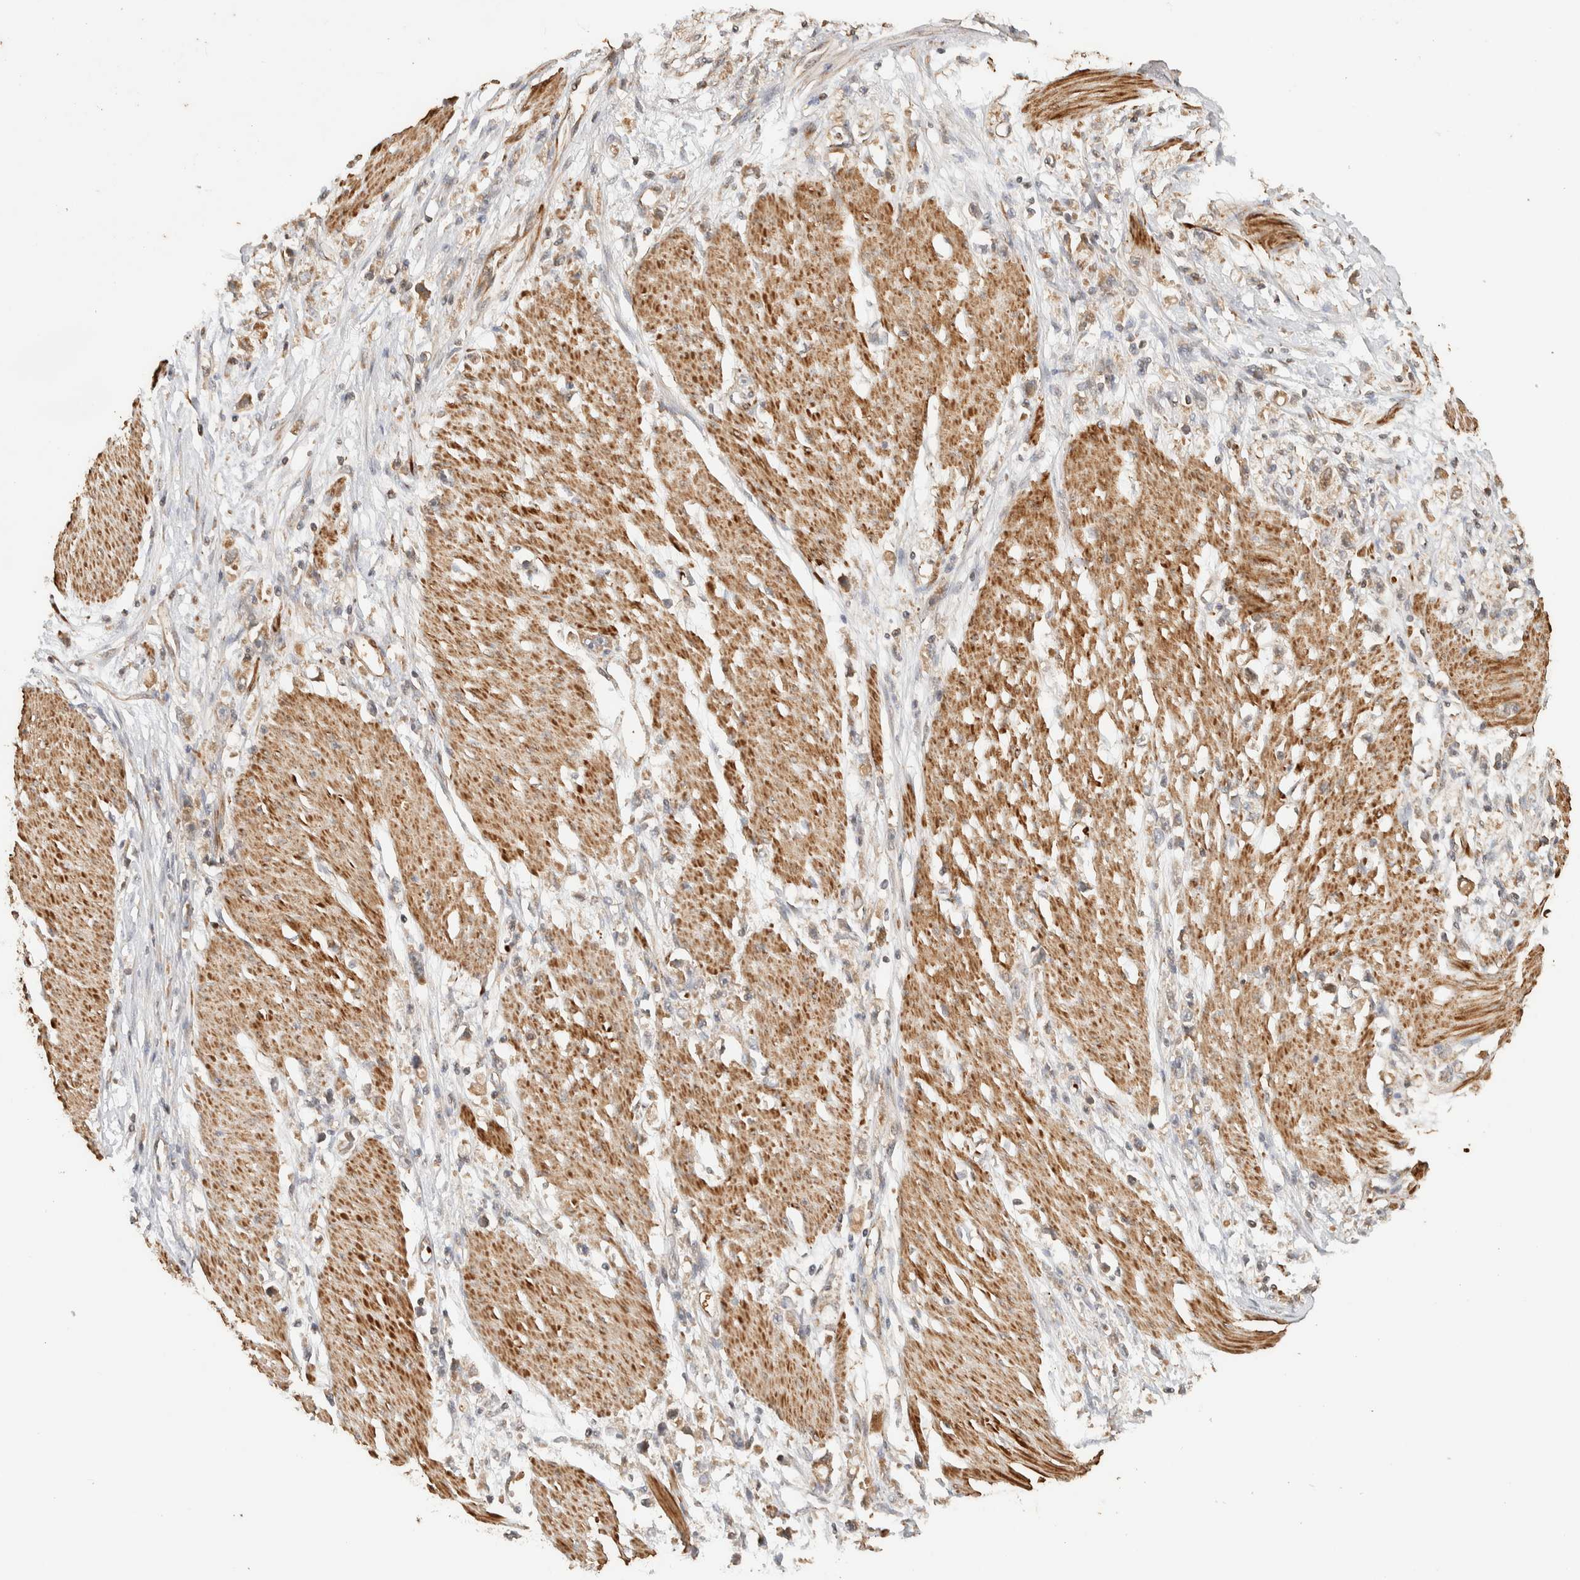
{"staining": {"intensity": "moderate", "quantity": ">75%", "location": "cytoplasmic/membranous"}, "tissue": "stomach cancer", "cell_type": "Tumor cells", "image_type": "cancer", "snomed": [{"axis": "morphology", "description": "Adenocarcinoma, NOS"}, {"axis": "topography", "description": "Stomach"}], "caption": "Protein positivity by IHC displays moderate cytoplasmic/membranous expression in approximately >75% of tumor cells in stomach cancer. (brown staining indicates protein expression, while blue staining denotes nuclei).", "gene": "TTI2", "patient": {"sex": "female", "age": 59}}